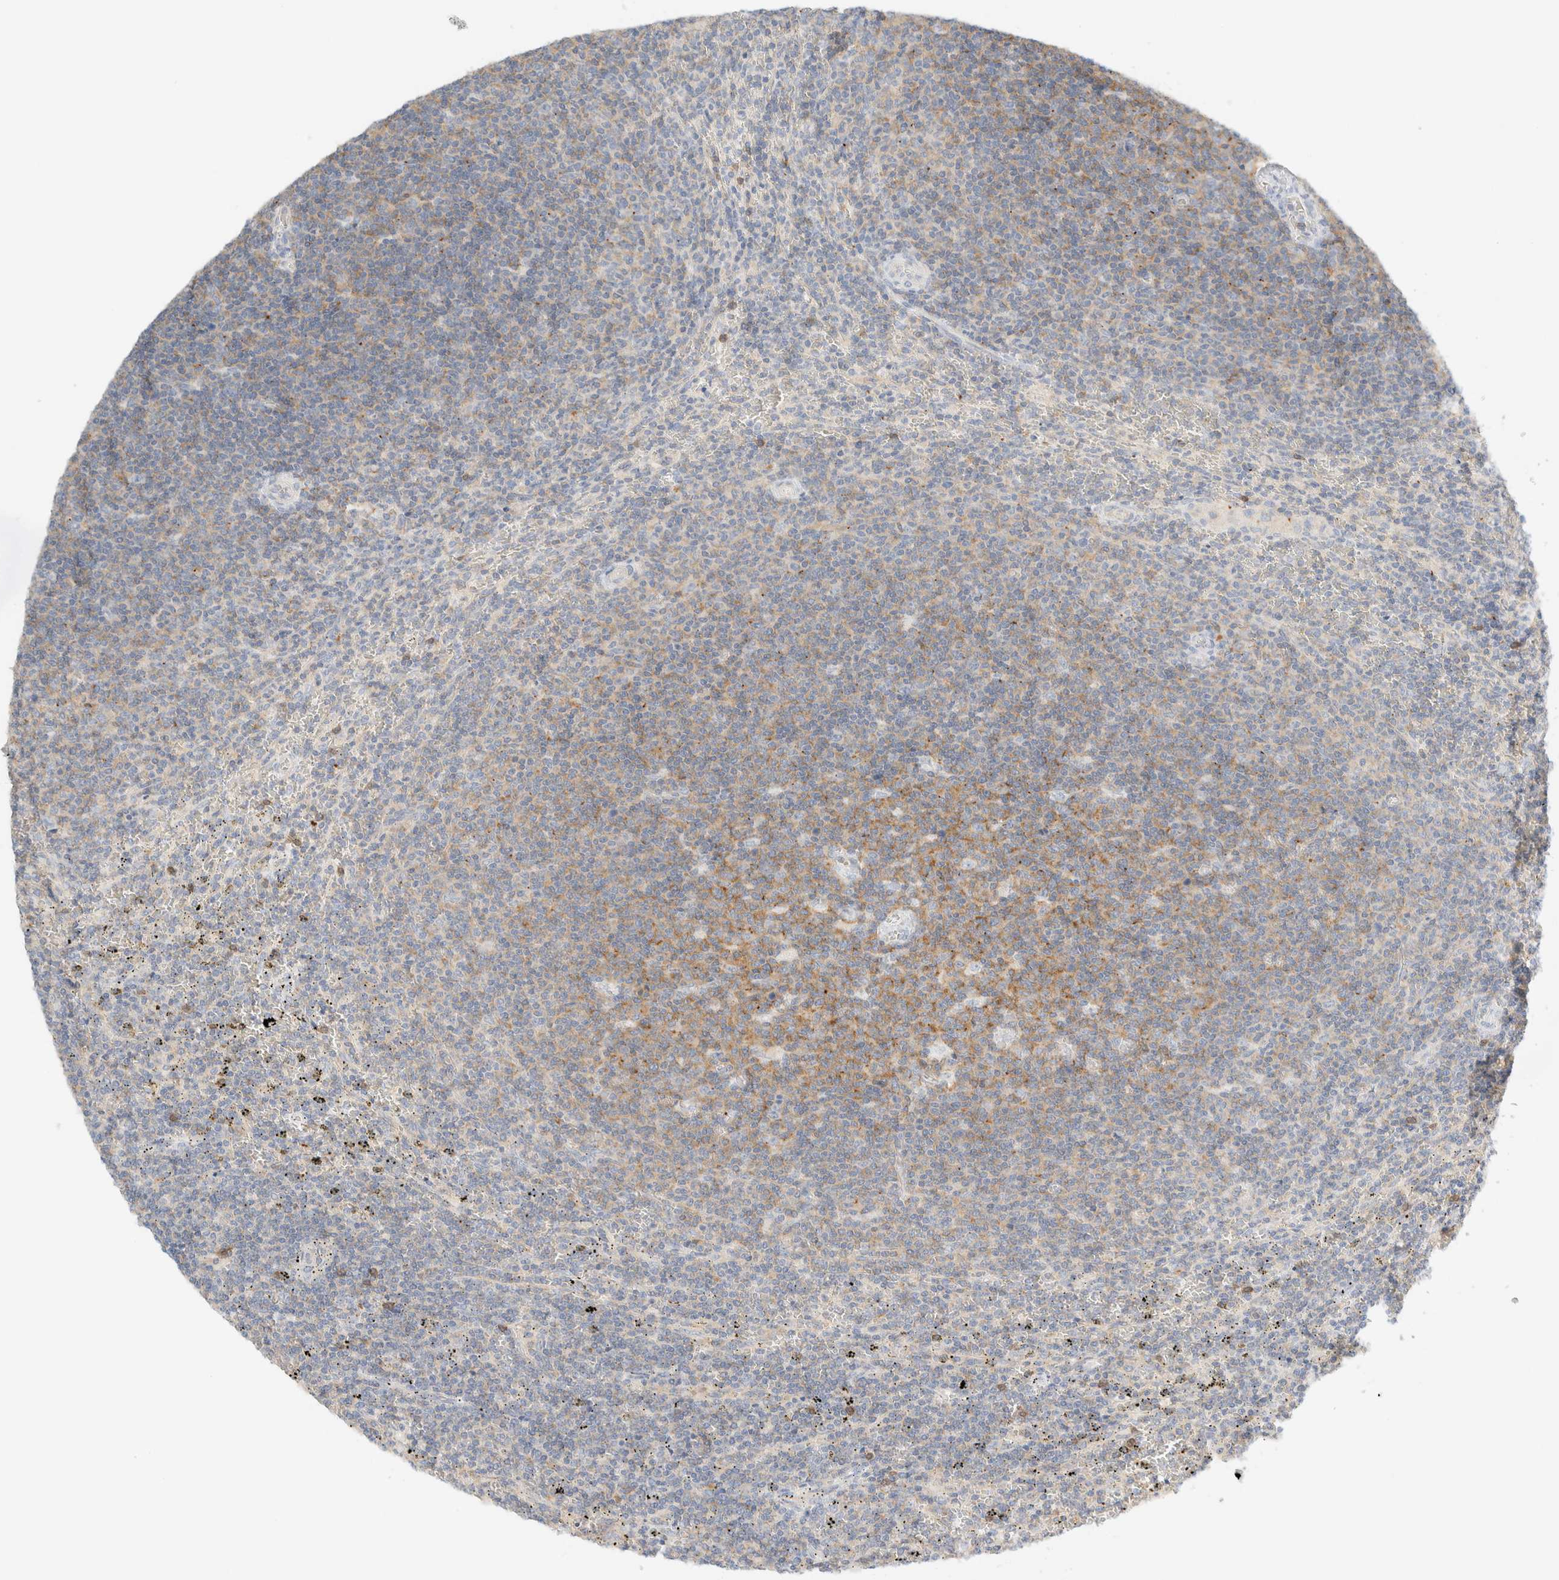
{"staining": {"intensity": "moderate", "quantity": "<25%", "location": "cytoplasmic/membranous"}, "tissue": "lymphoma", "cell_type": "Tumor cells", "image_type": "cancer", "snomed": [{"axis": "morphology", "description": "Malignant lymphoma, non-Hodgkin's type, Low grade"}, {"axis": "topography", "description": "Spleen"}], "caption": "Moderate cytoplasmic/membranous protein staining is appreciated in about <25% of tumor cells in lymphoma. The staining is performed using DAB brown chromogen to label protein expression. The nuclei are counter-stained blue using hematoxylin.", "gene": "SH3GLB2", "patient": {"sex": "female", "age": 19}}